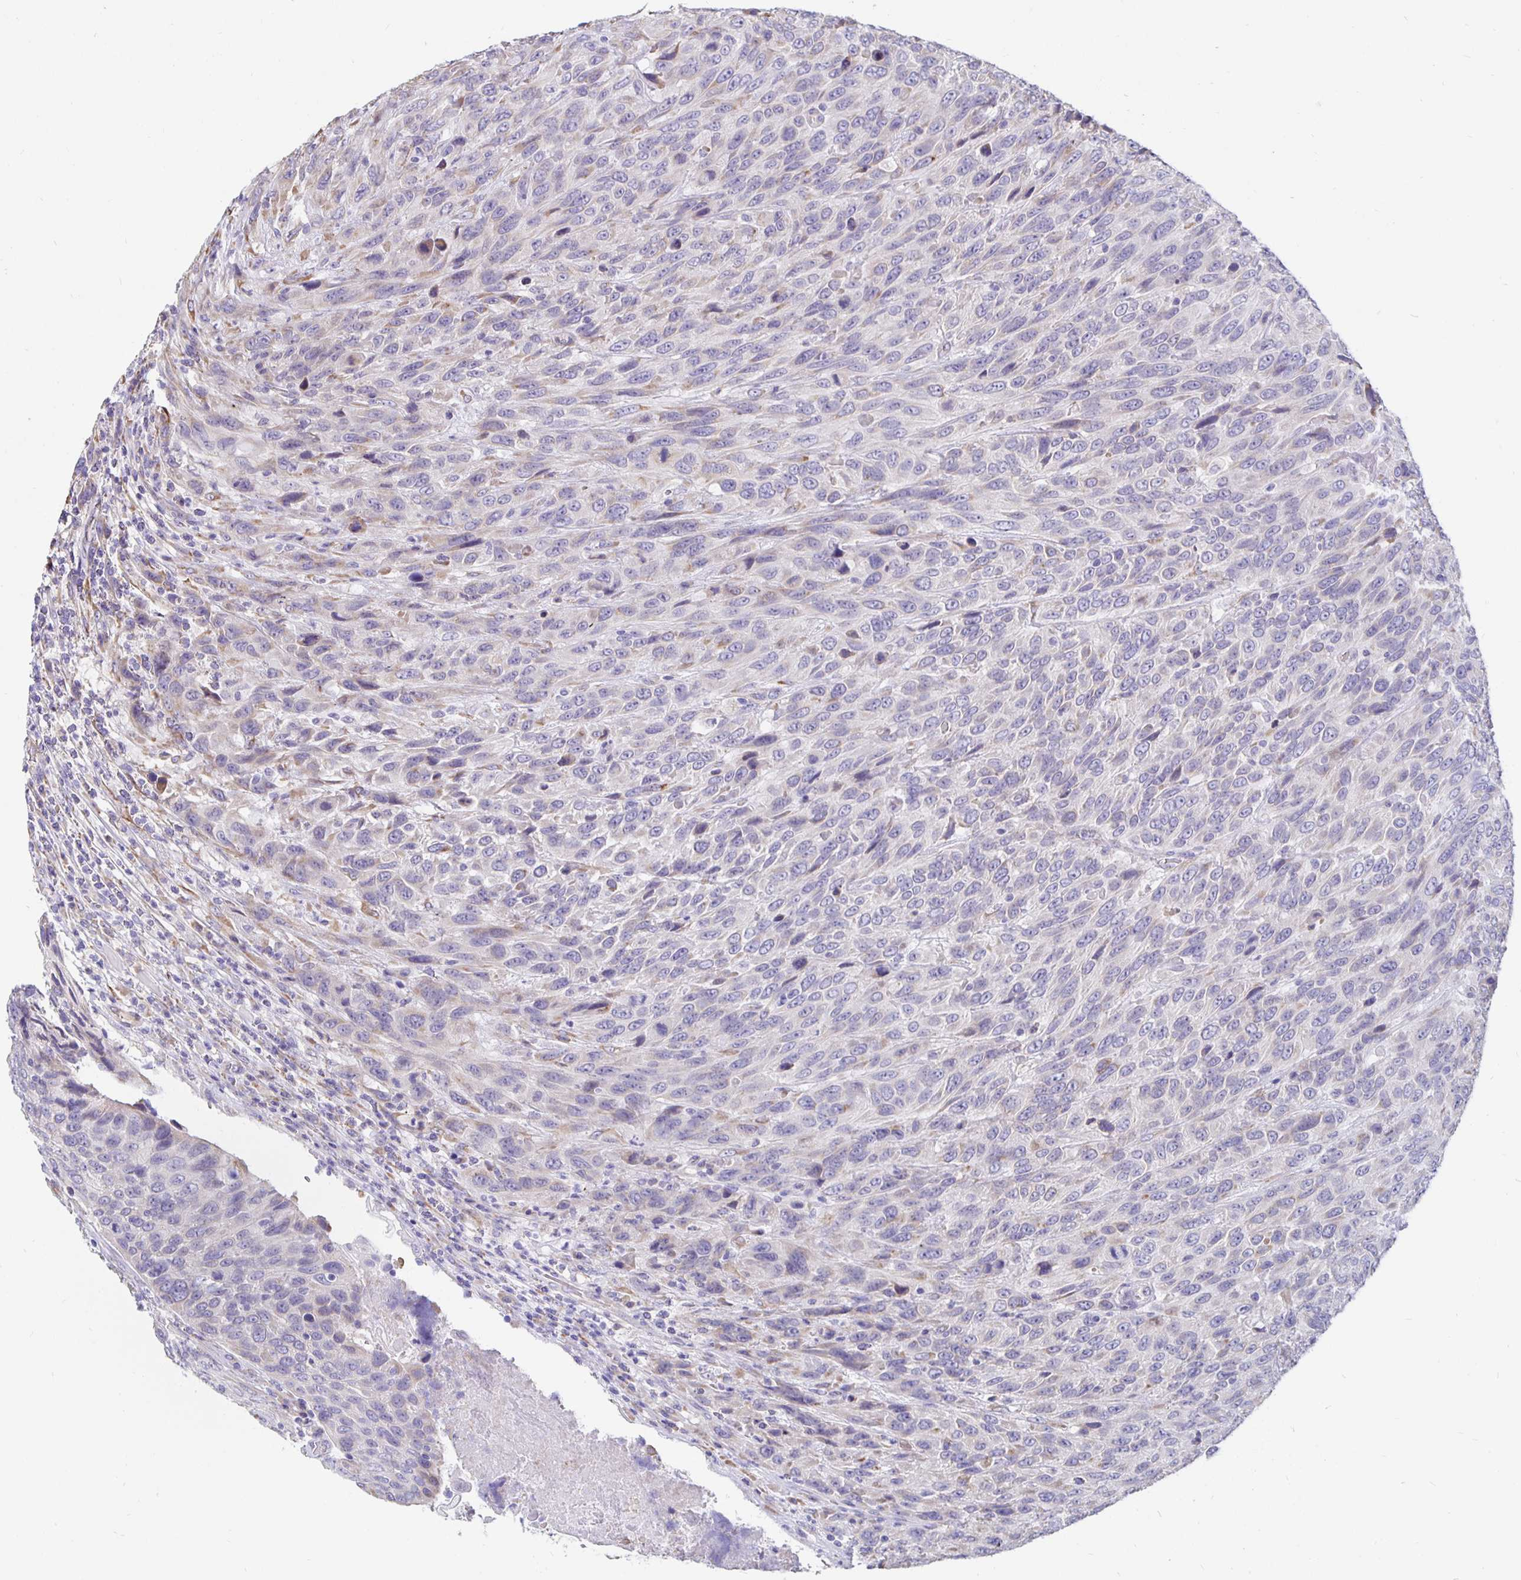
{"staining": {"intensity": "negative", "quantity": "none", "location": "none"}, "tissue": "urothelial cancer", "cell_type": "Tumor cells", "image_type": "cancer", "snomed": [{"axis": "morphology", "description": "Urothelial carcinoma, High grade"}, {"axis": "topography", "description": "Urinary bladder"}], "caption": "Human urothelial cancer stained for a protein using immunohistochemistry demonstrates no positivity in tumor cells.", "gene": "DNAI2", "patient": {"sex": "female", "age": 70}}